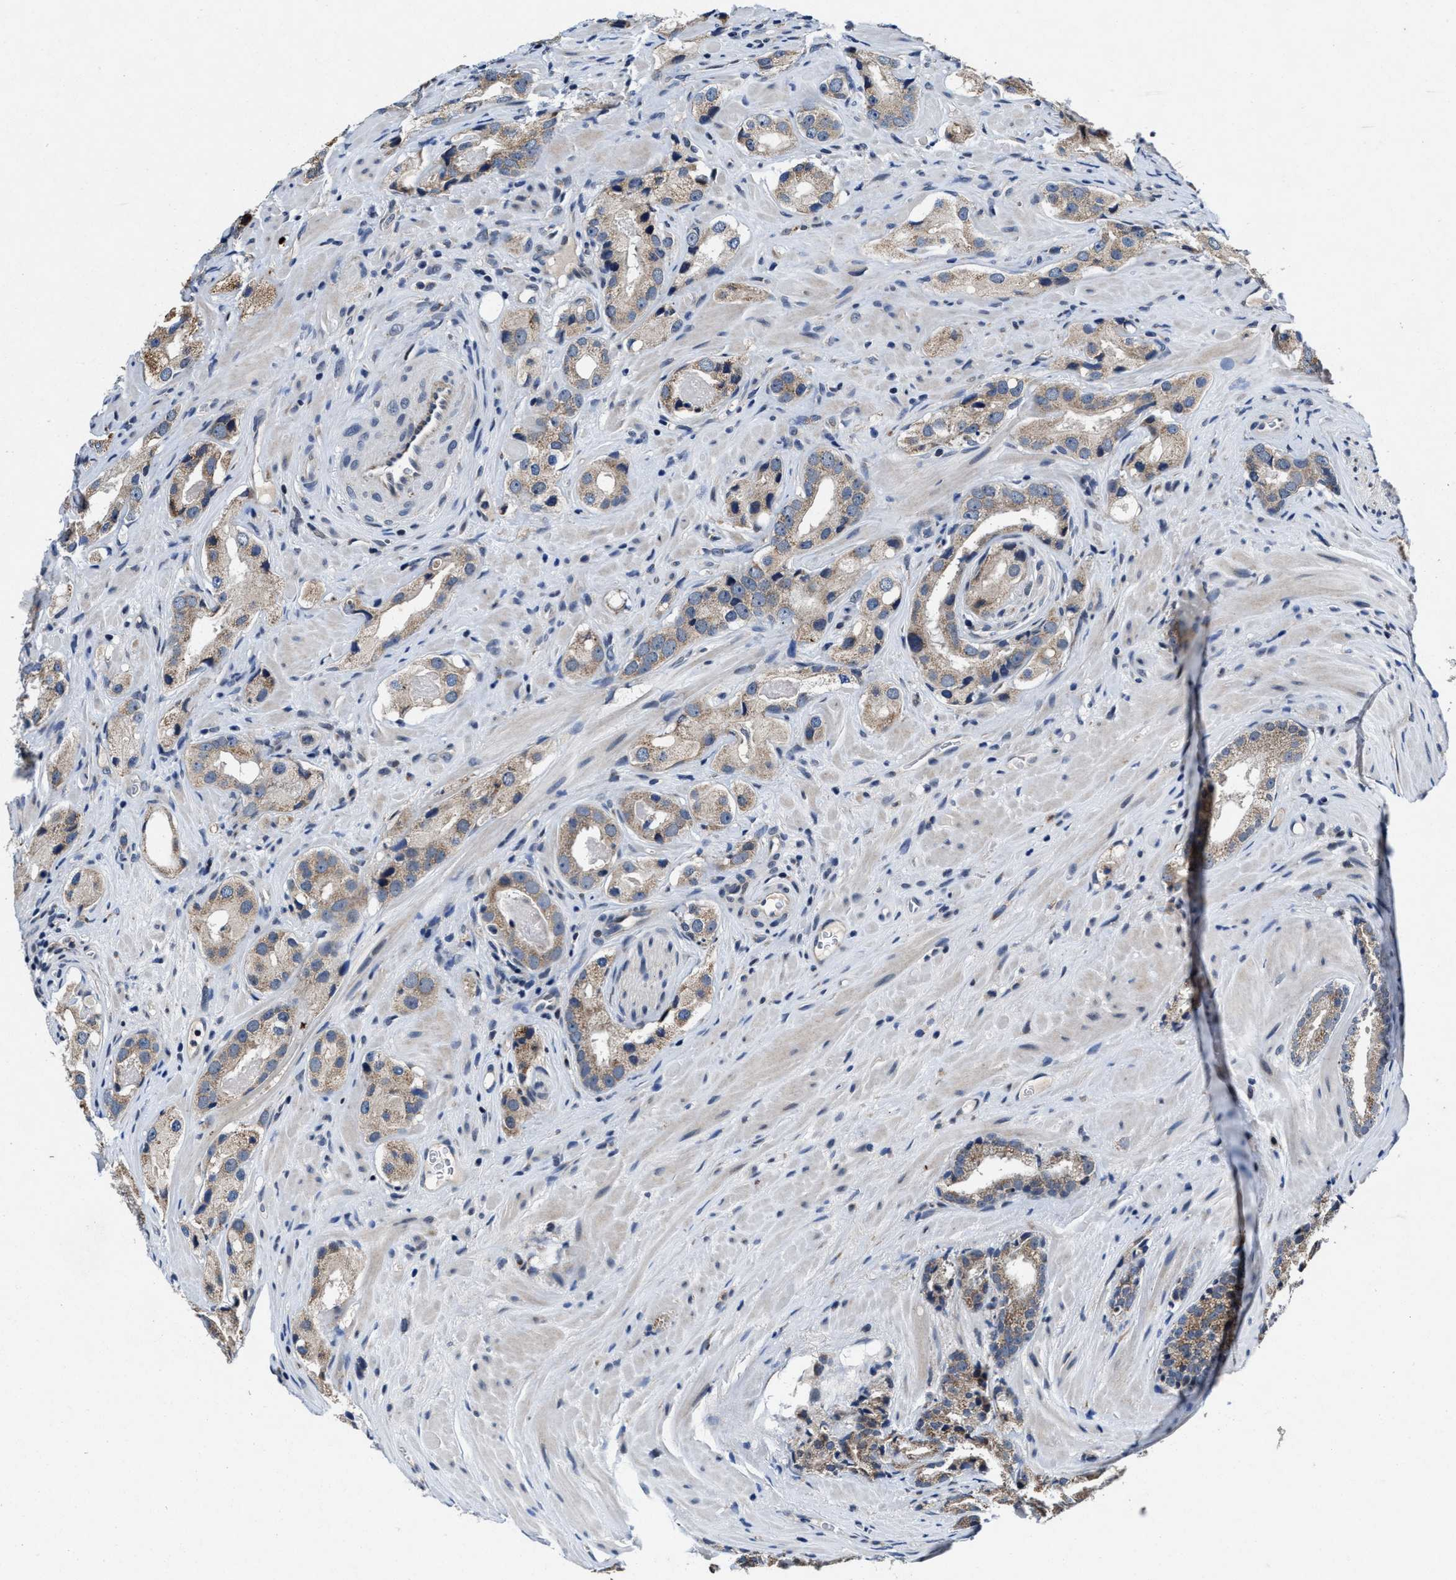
{"staining": {"intensity": "weak", "quantity": "25%-75%", "location": "cytoplasmic/membranous"}, "tissue": "prostate cancer", "cell_type": "Tumor cells", "image_type": "cancer", "snomed": [{"axis": "morphology", "description": "Adenocarcinoma, High grade"}, {"axis": "topography", "description": "Prostate"}], "caption": "A brown stain labels weak cytoplasmic/membranous positivity of a protein in human high-grade adenocarcinoma (prostate) tumor cells.", "gene": "TMEM53", "patient": {"sex": "male", "age": 63}}